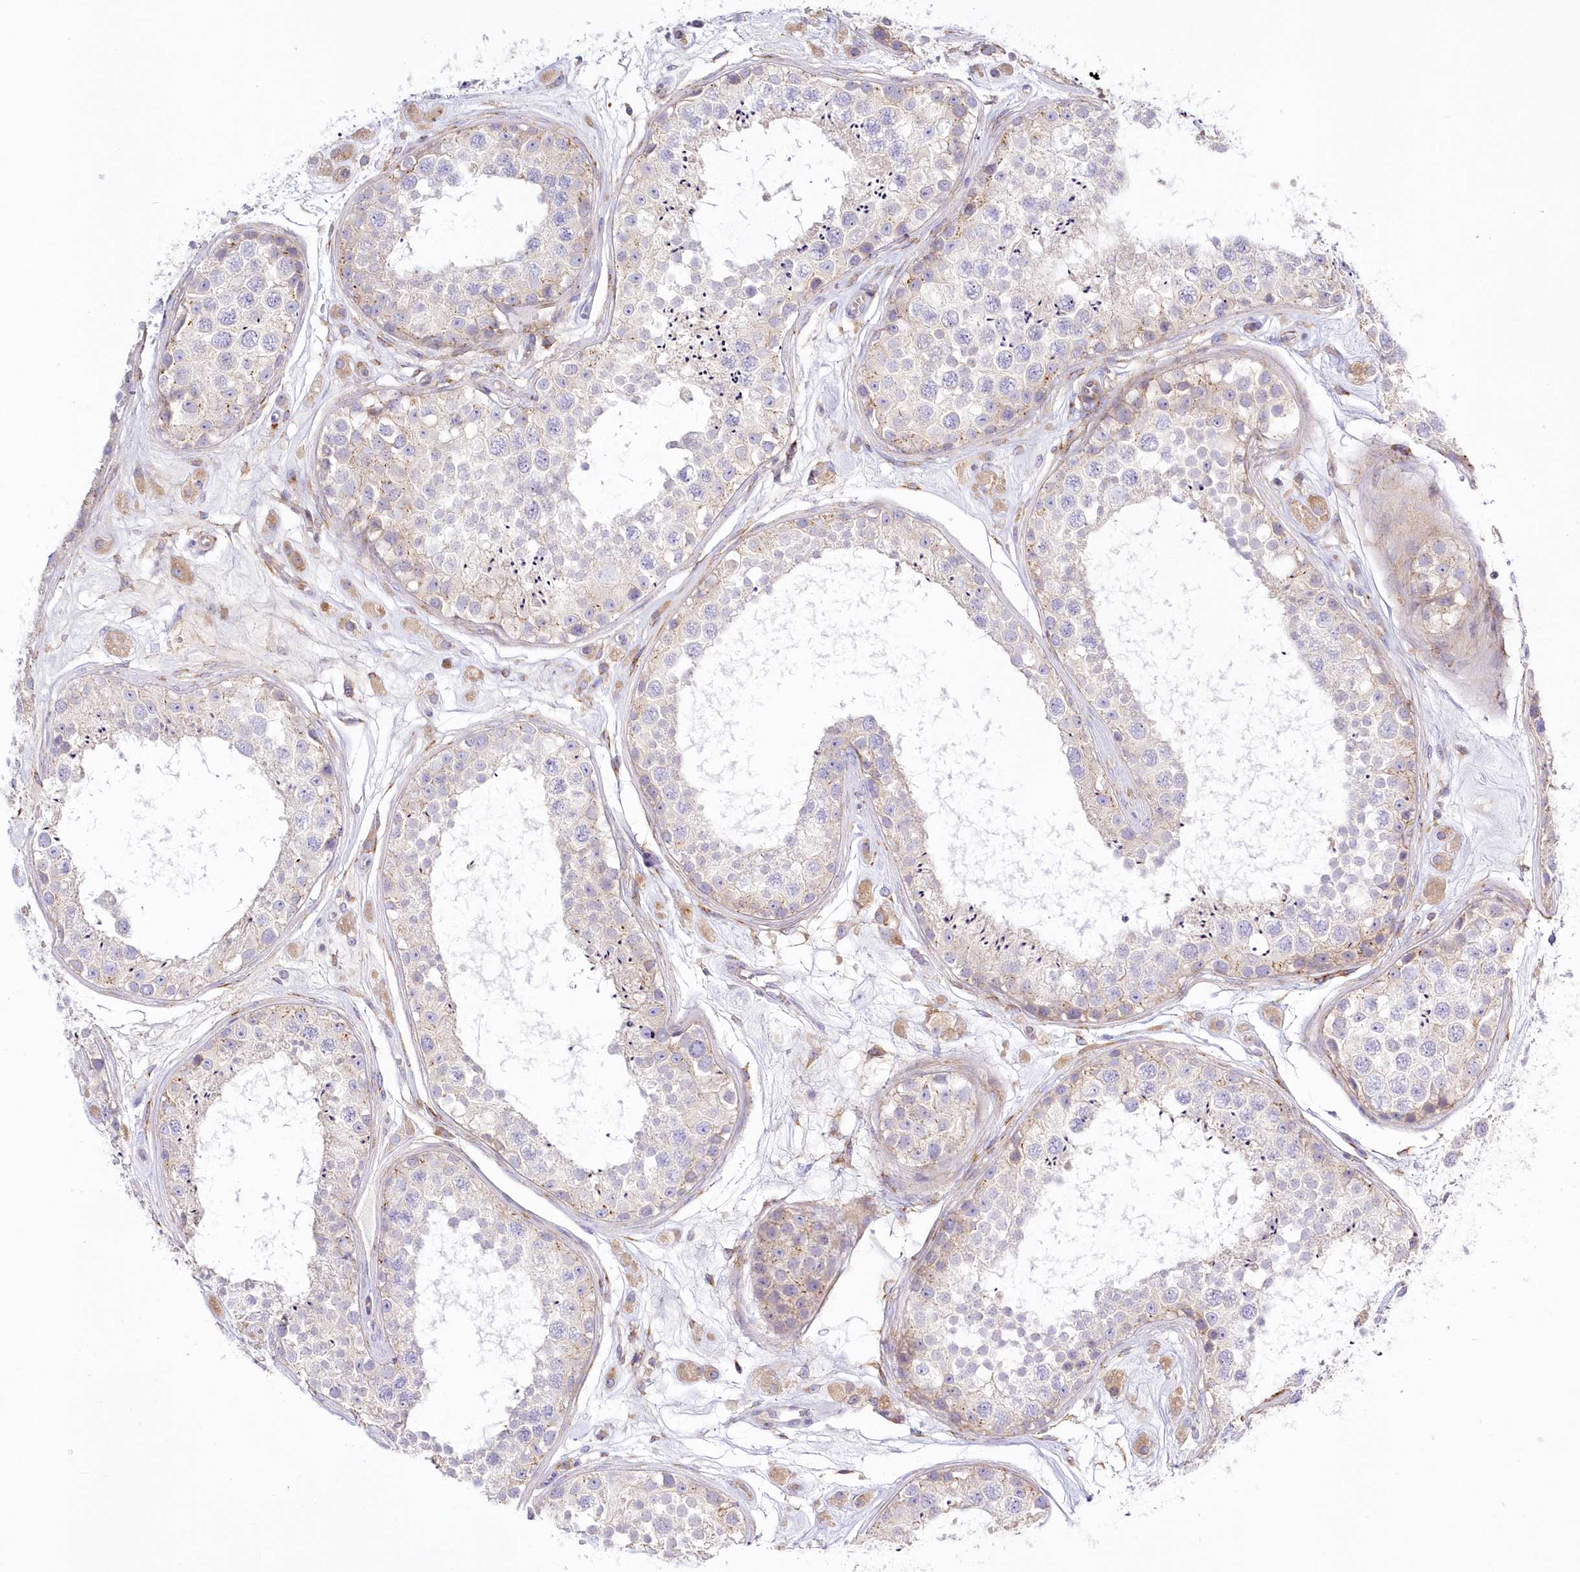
{"staining": {"intensity": "negative", "quantity": "none", "location": "none"}, "tissue": "testis", "cell_type": "Cells in seminiferous ducts", "image_type": "normal", "snomed": [{"axis": "morphology", "description": "Normal tissue, NOS"}, {"axis": "topography", "description": "Testis"}], "caption": "This is a image of IHC staining of unremarkable testis, which shows no staining in cells in seminiferous ducts. The staining is performed using DAB (3,3'-diaminobenzidine) brown chromogen with nuclei counter-stained in using hematoxylin.", "gene": "ARFGEF3", "patient": {"sex": "male", "age": 25}}